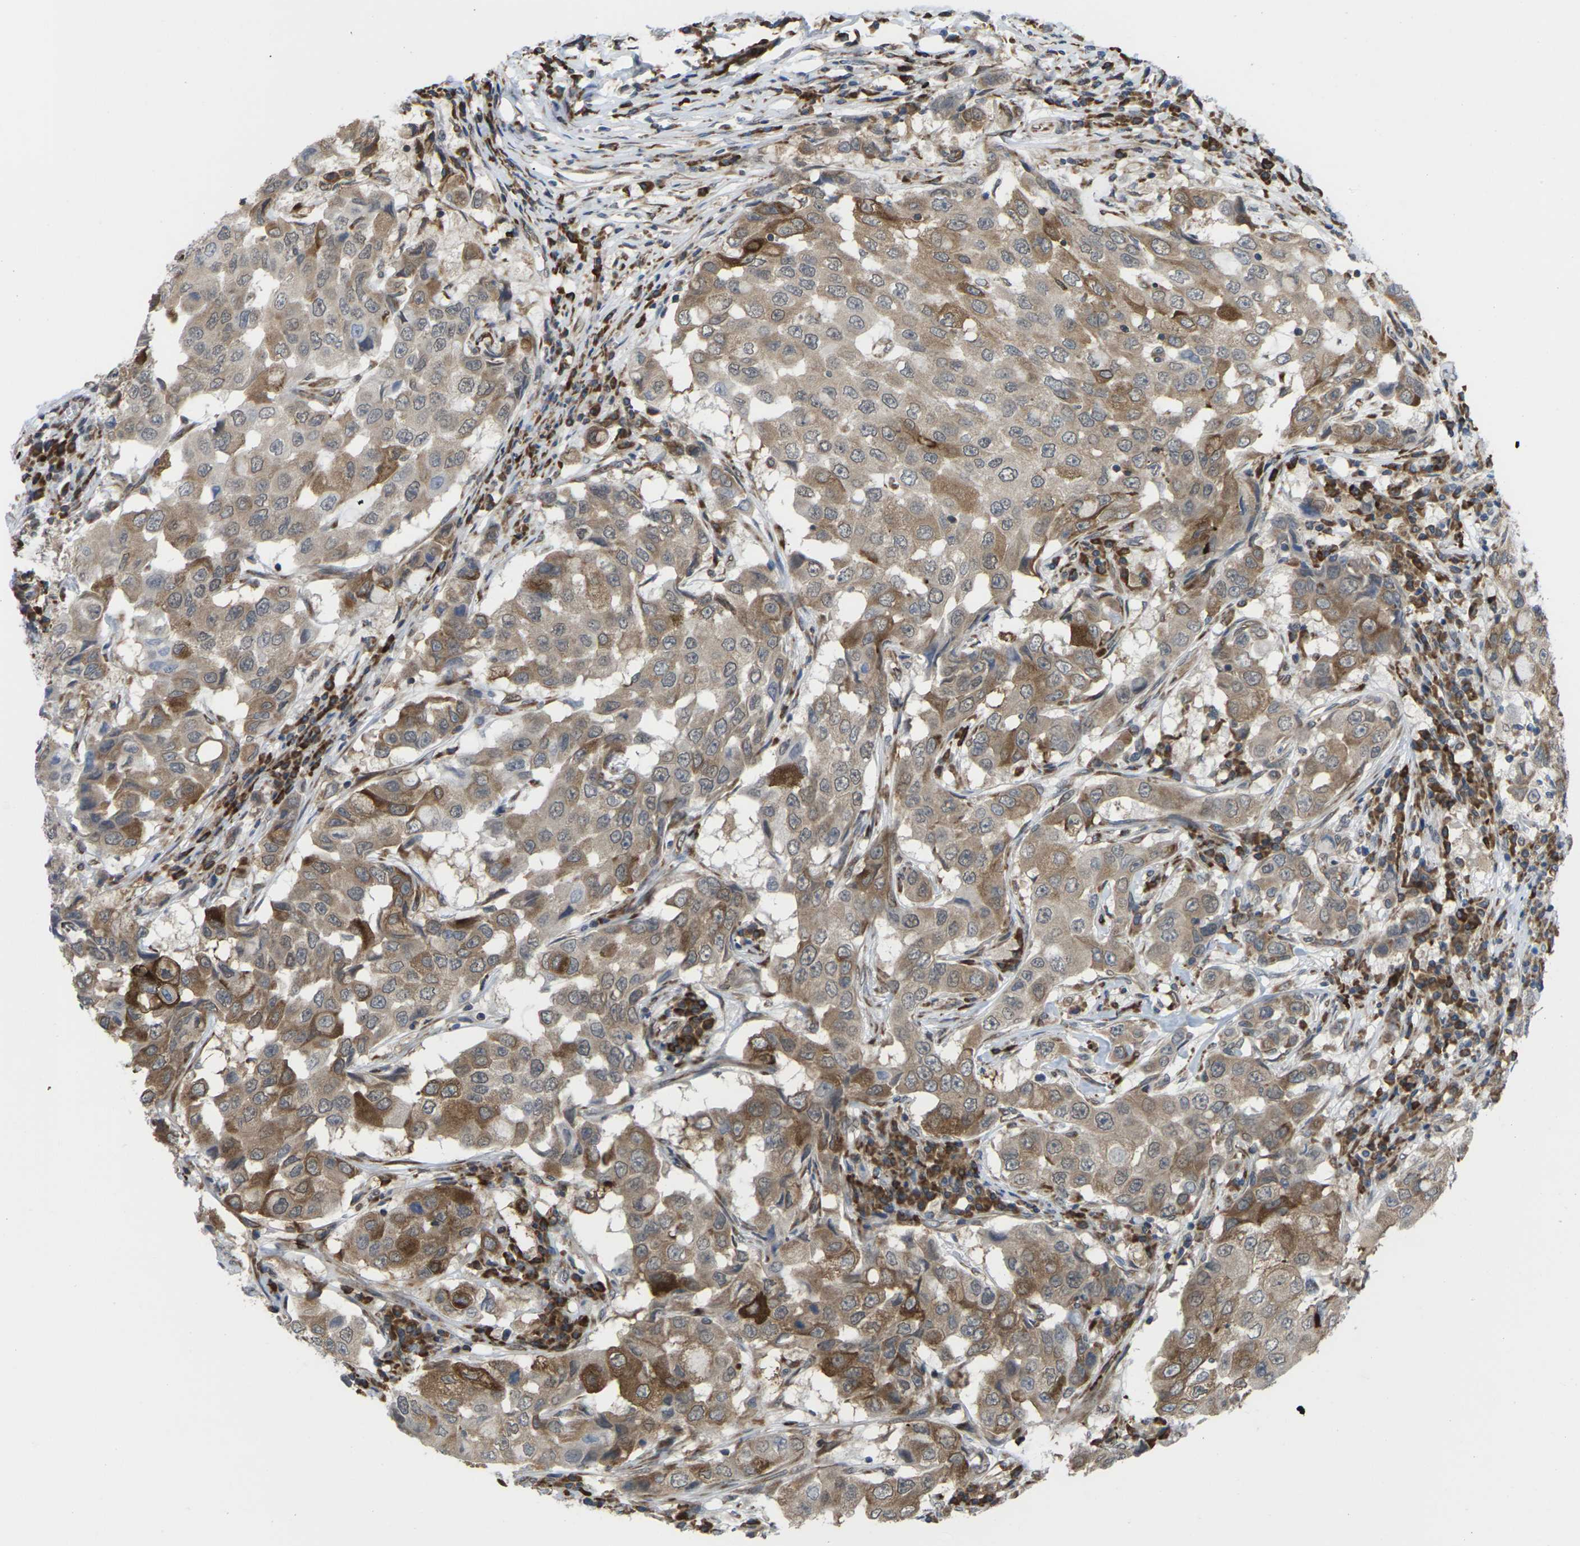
{"staining": {"intensity": "moderate", "quantity": ">75%", "location": "cytoplasmic/membranous"}, "tissue": "breast cancer", "cell_type": "Tumor cells", "image_type": "cancer", "snomed": [{"axis": "morphology", "description": "Duct carcinoma"}, {"axis": "topography", "description": "Breast"}], "caption": "Protein expression analysis of human infiltrating ductal carcinoma (breast) reveals moderate cytoplasmic/membranous expression in about >75% of tumor cells.", "gene": "PDZK1IP1", "patient": {"sex": "female", "age": 27}}